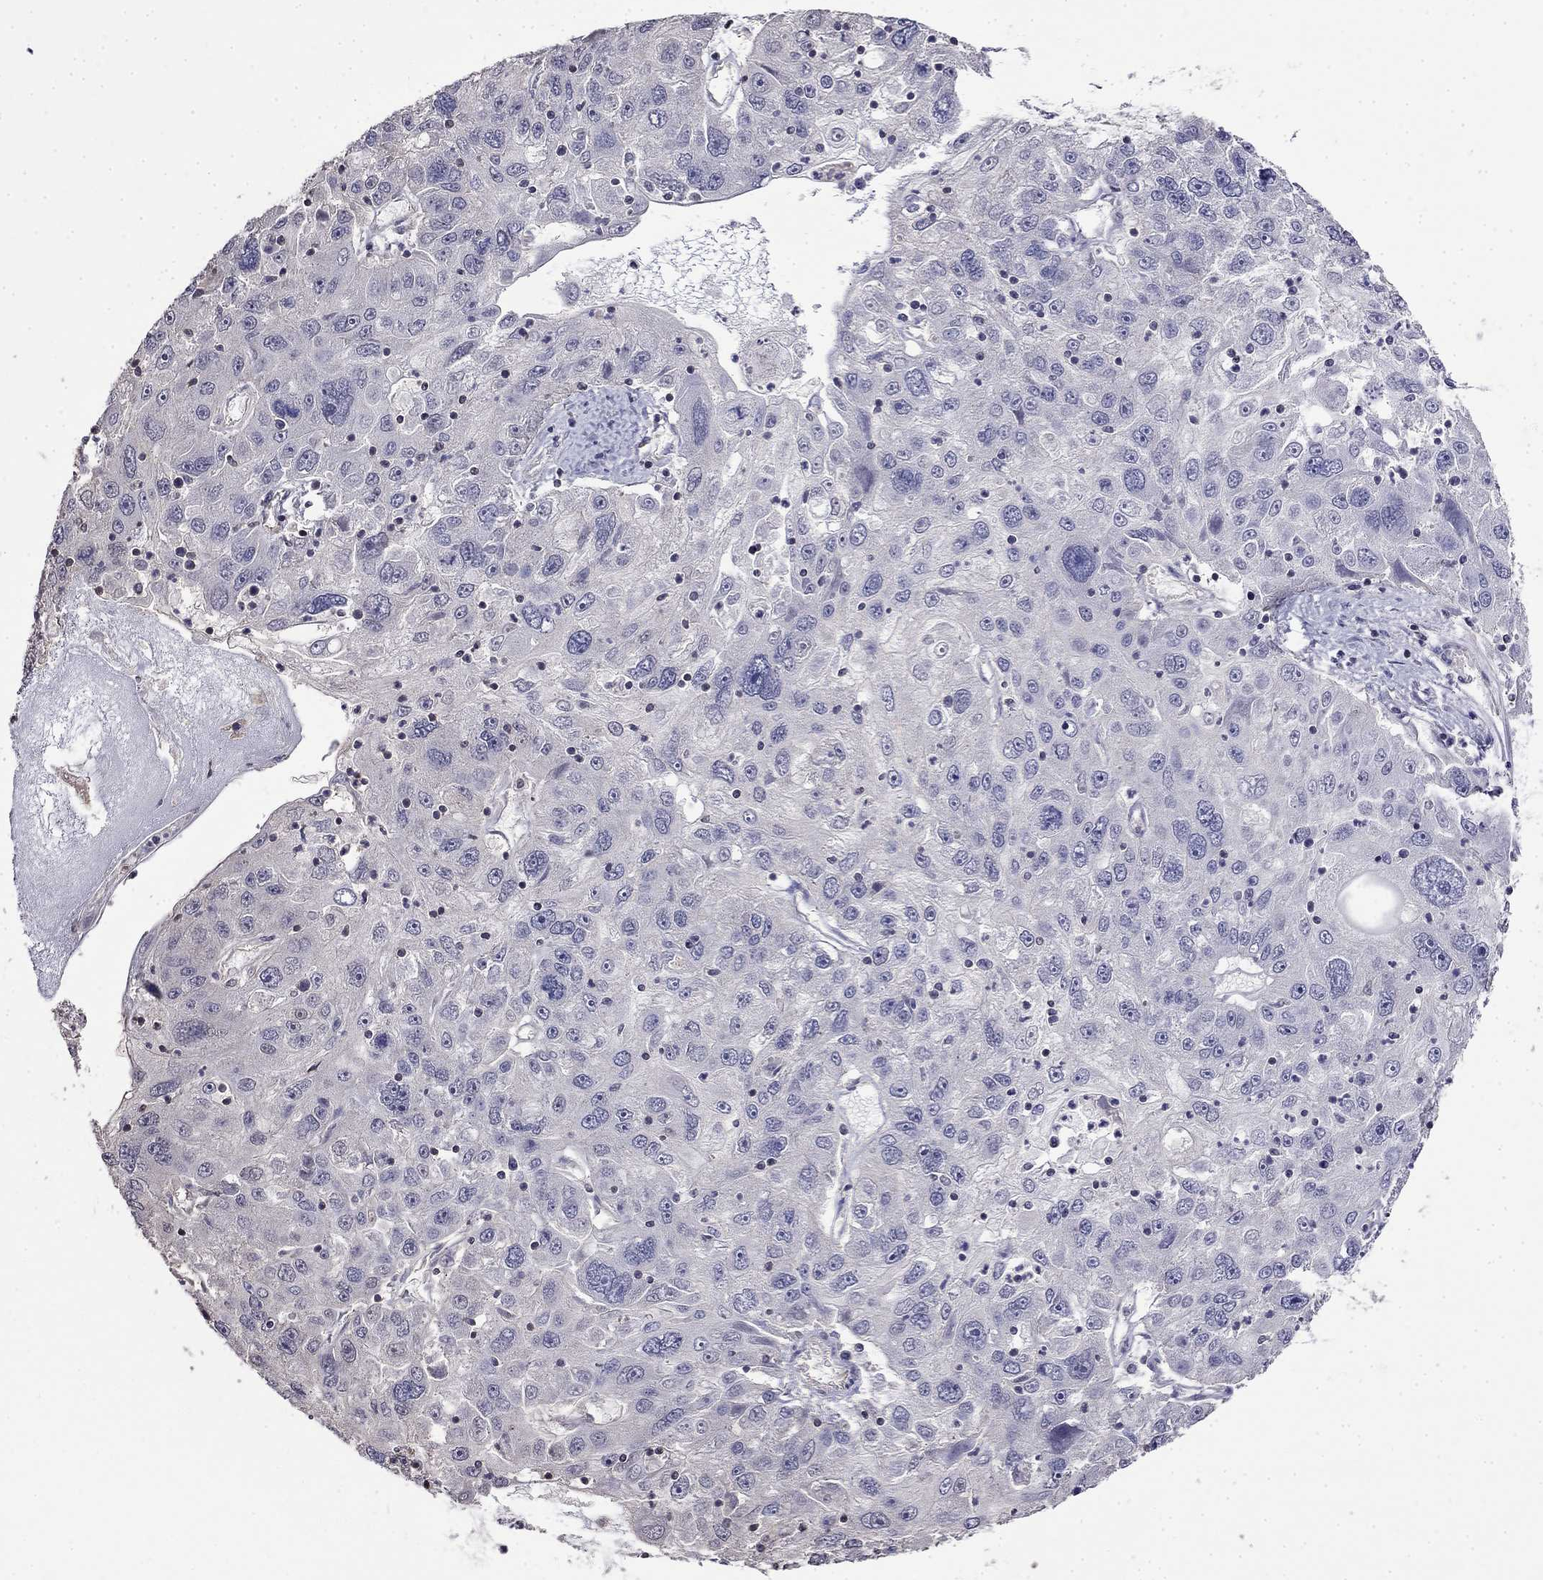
{"staining": {"intensity": "negative", "quantity": "none", "location": "none"}, "tissue": "stomach cancer", "cell_type": "Tumor cells", "image_type": "cancer", "snomed": [{"axis": "morphology", "description": "Adenocarcinoma, NOS"}, {"axis": "topography", "description": "Stomach"}], "caption": "Immunohistochemical staining of human adenocarcinoma (stomach) demonstrates no significant staining in tumor cells.", "gene": "GUCA1B", "patient": {"sex": "male", "age": 56}}